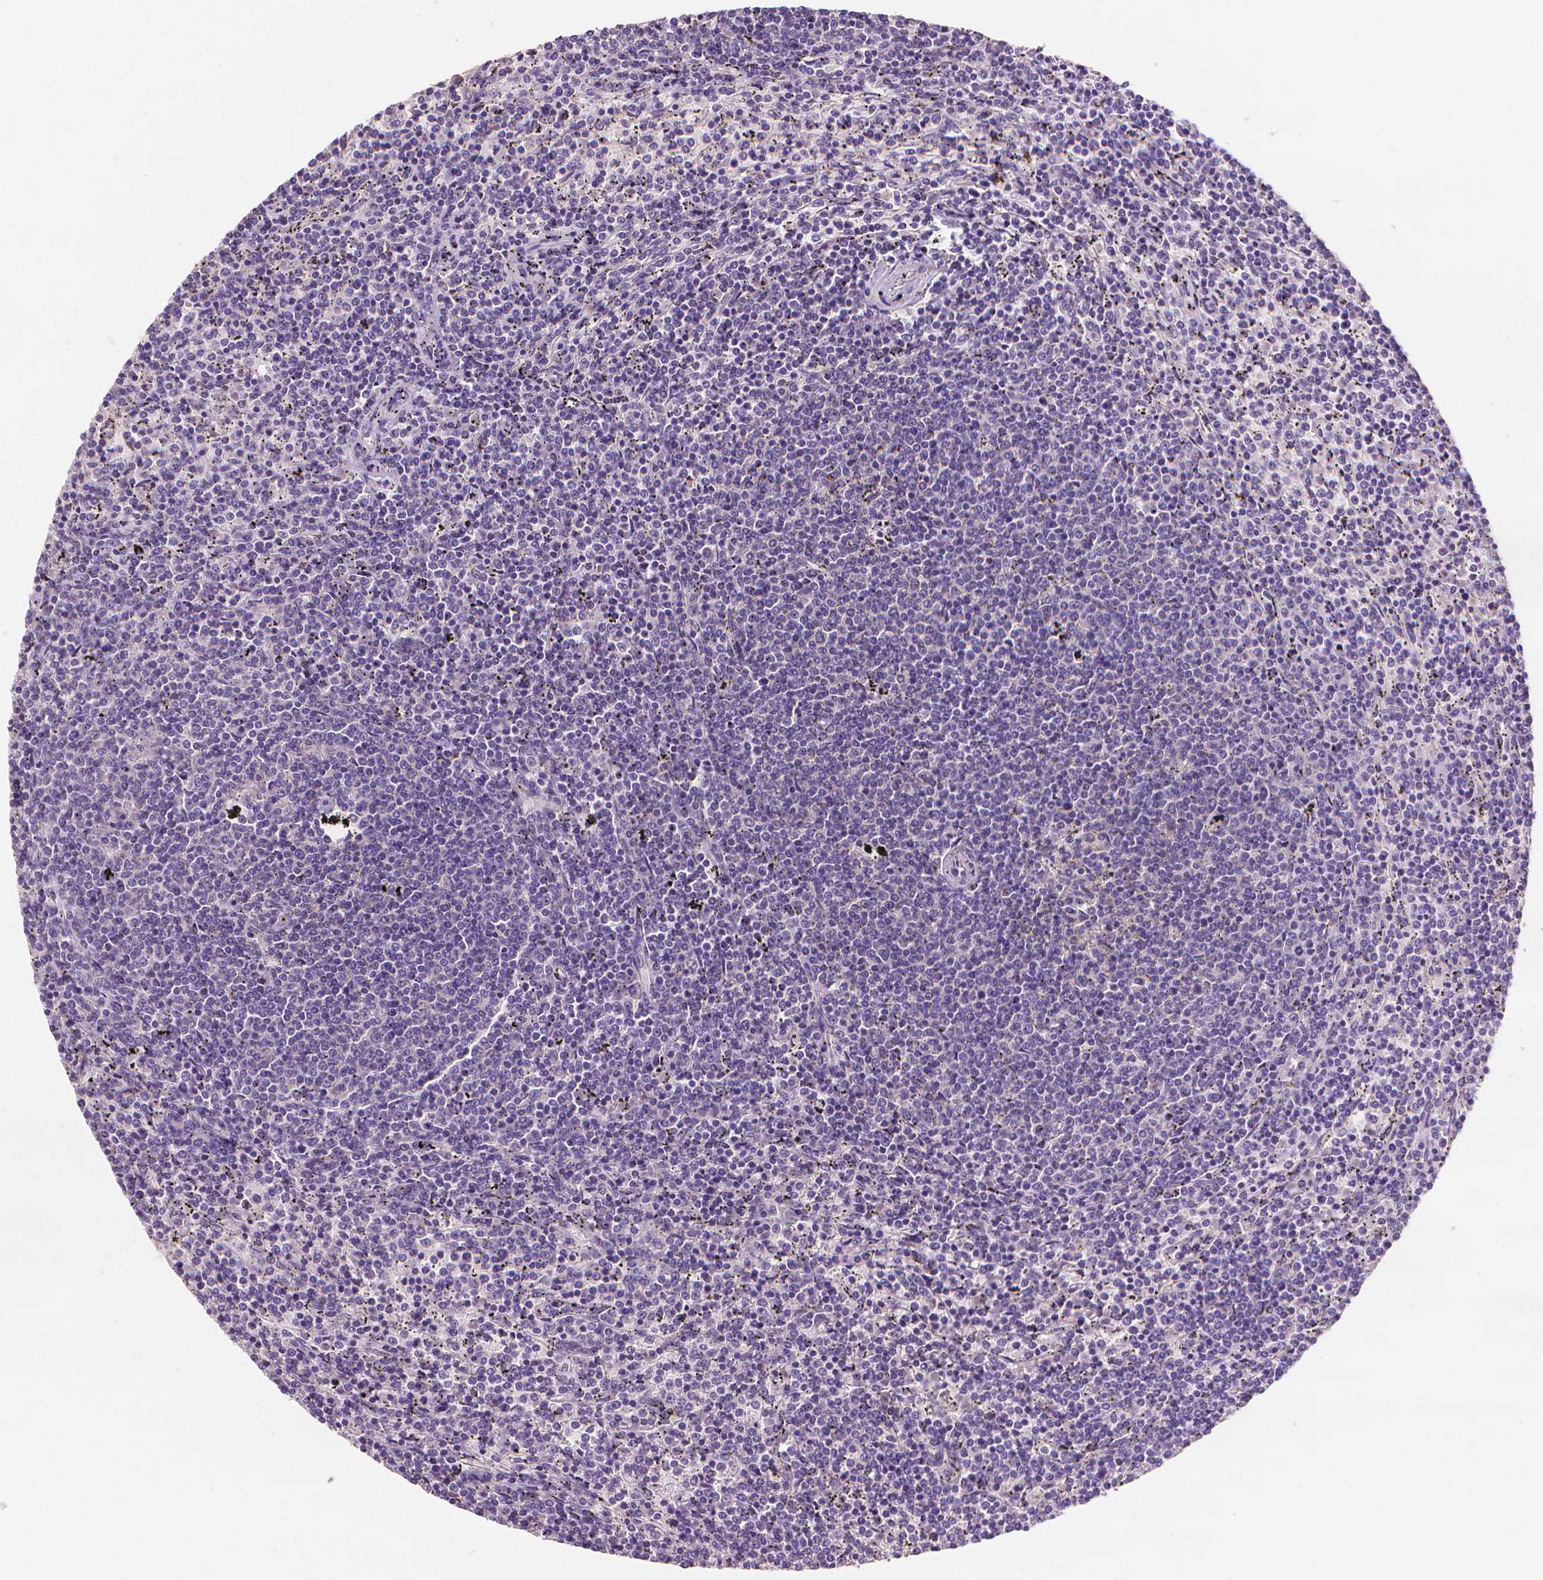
{"staining": {"intensity": "negative", "quantity": "none", "location": "none"}, "tissue": "lymphoma", "cell_type": "Tumor cells", "image_type": "cancer", "snomed": [{"axis": "morphology", "description": "Malignant lymphoma, non-Hodgkin's type, Low grade"}, {"axis": "topography", "description": "Spleen"}], "caption": "IHC micrograph of neoplastic tissue: human malignant lymphoma, non-Hodgkin's type (low-grade) stained with DAB (3,3'-diaminobenzidine) demonstrates no significant protein staining in tumor cells.", "gene": "FASN", "patient": {"sex": "female", "age": 50}}